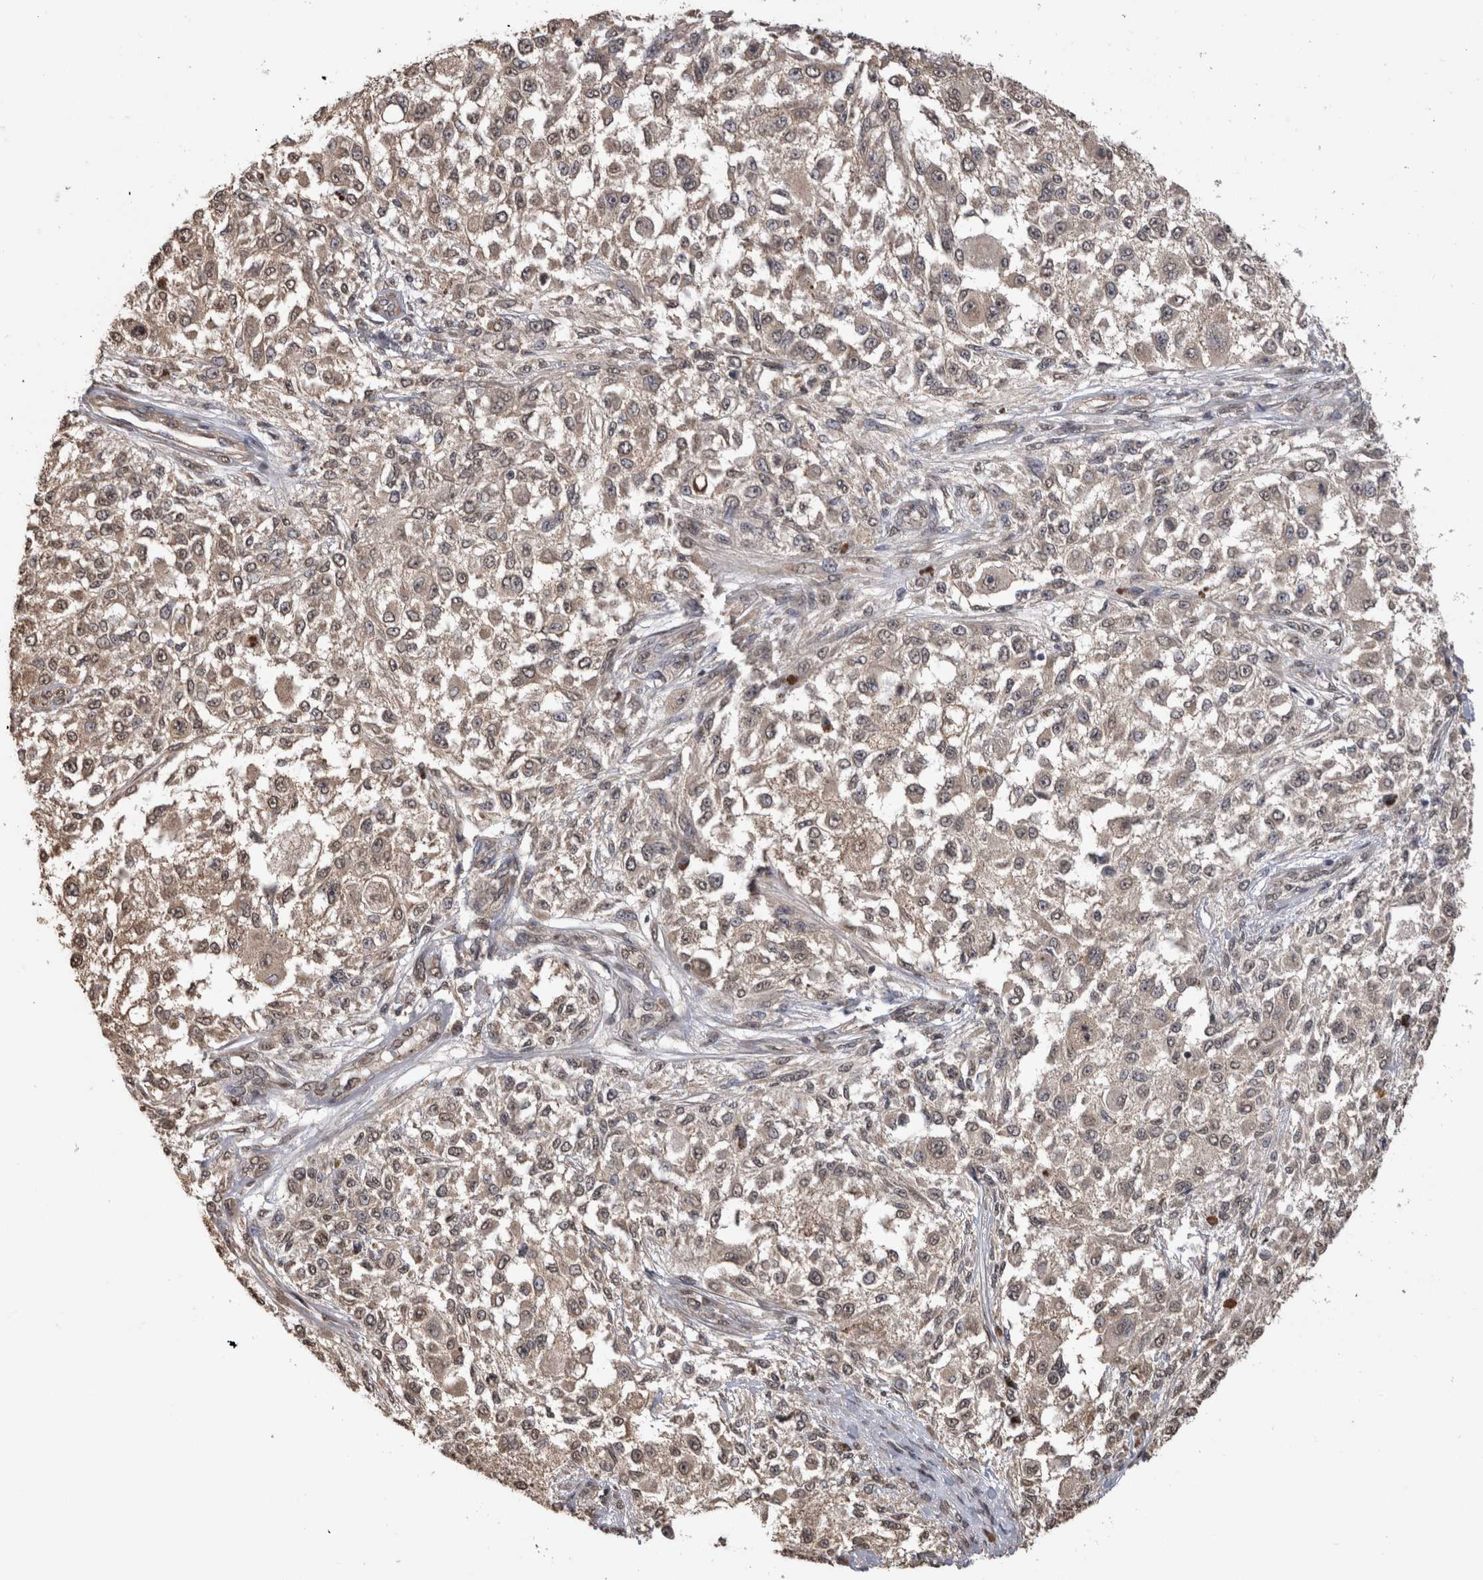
{"staining": {"intensity": "negative", "quantity": "none", "location": "none"}, "tissue": "melanoma", "cell_type": "Tumor cells", "image_type": "cancer", "snomed": [{"axis": "morphology", "description": "Necrosis, NOS"}, {"axis": "morphology", "description": "Malignant melanoma, NOS"}, {"axis": "topography", "description": "Skin"}], "caption": "Tumor cells are negative for brown protein staining in malignant melanoma.", "gene": "PAK4", "patient": {"sex": "female", "age": 87}}